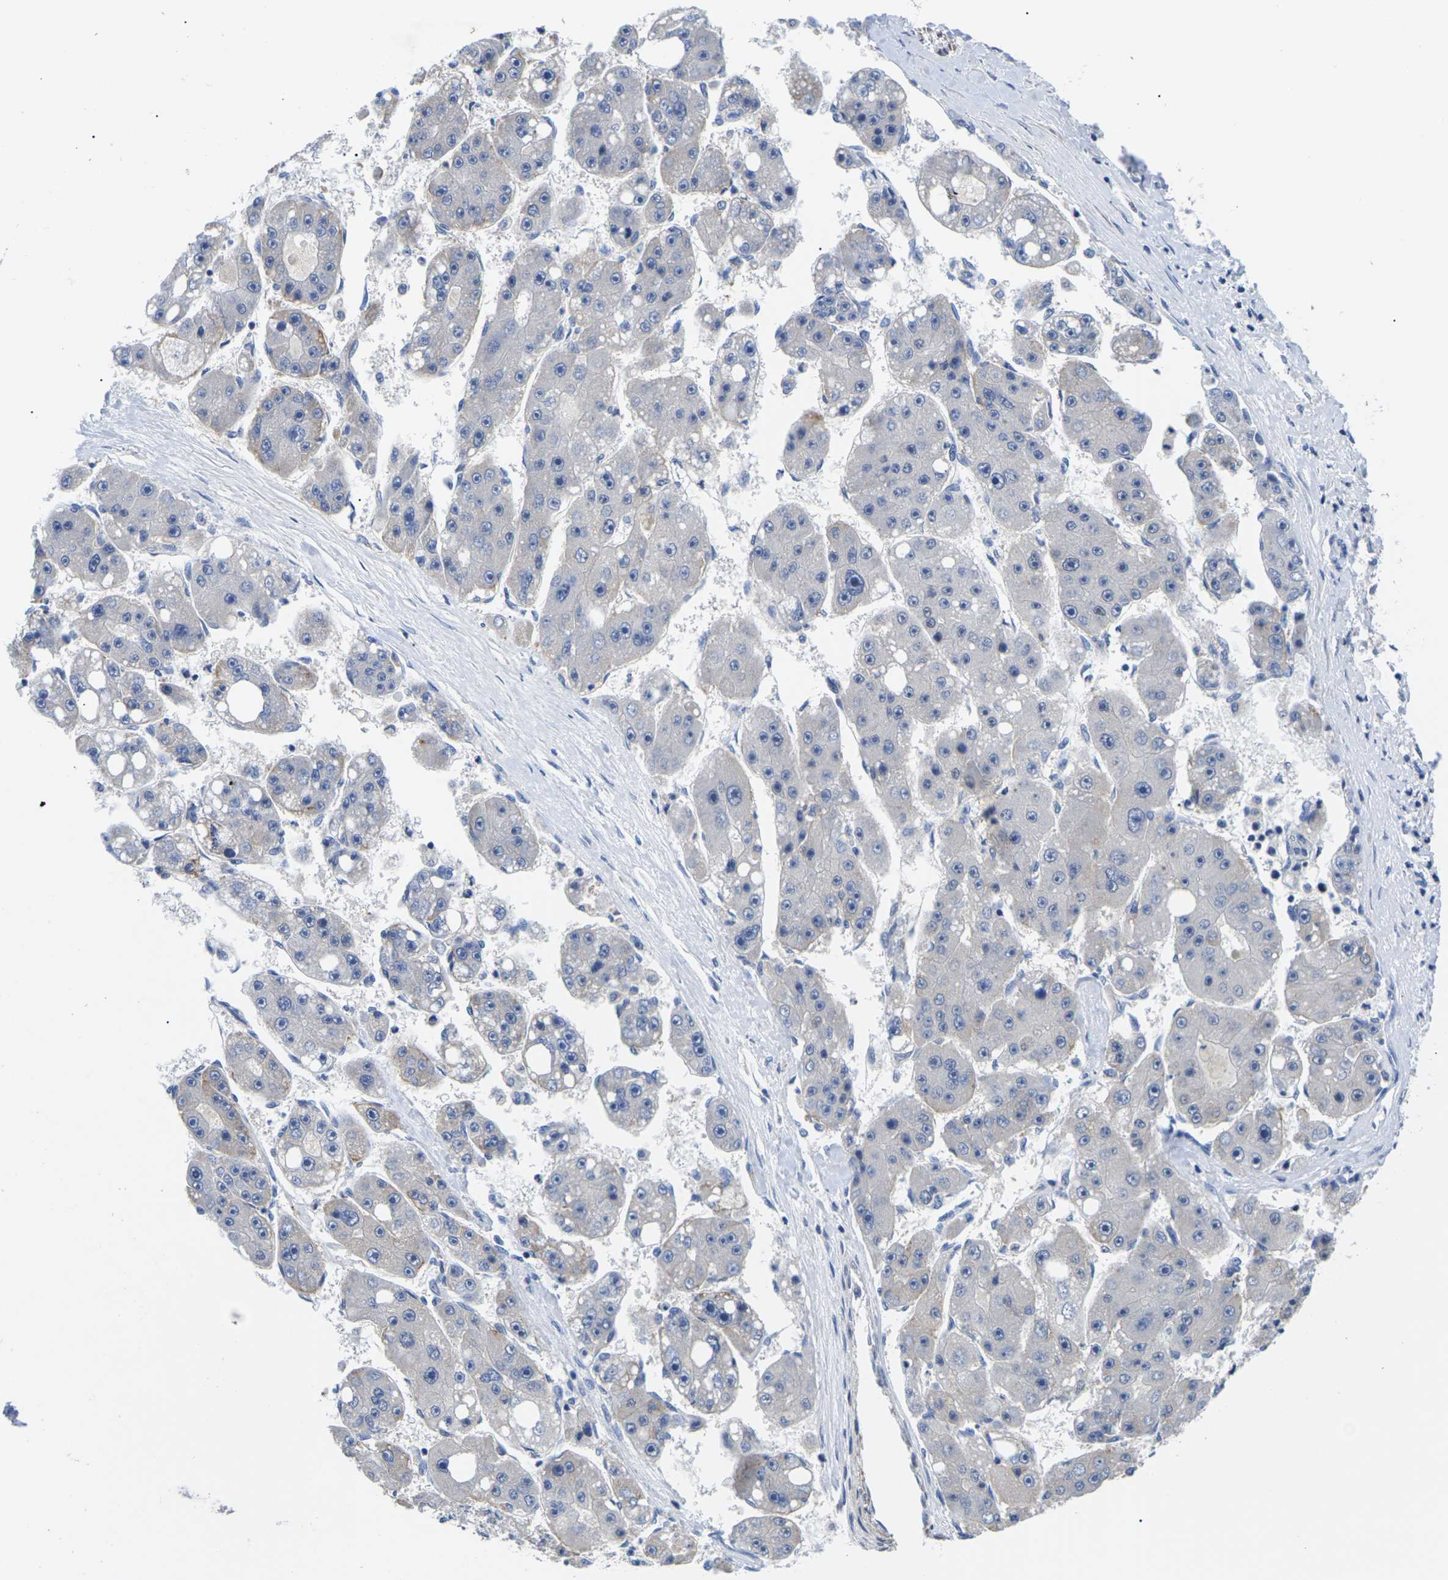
{"staining": {"intensity": "negative", "quantity": "none", "location": "none"}, "tissue": "liver cancer", "cell_type": "Tumor cells", "image_type": "cancer", "snomed": [{"axis": "morphology", "description": "Carcinoma, Hepatocellular, NOS"}, {"axis": "topography", "description": "Liver"}], "caption": "Protein analysis of liver cancer (hepatocellular carcinoma) exhibits no significant positivity in tumor cells.", "gene": "ST6GAL2", "patient": {"sex": "female", "age": 61}}